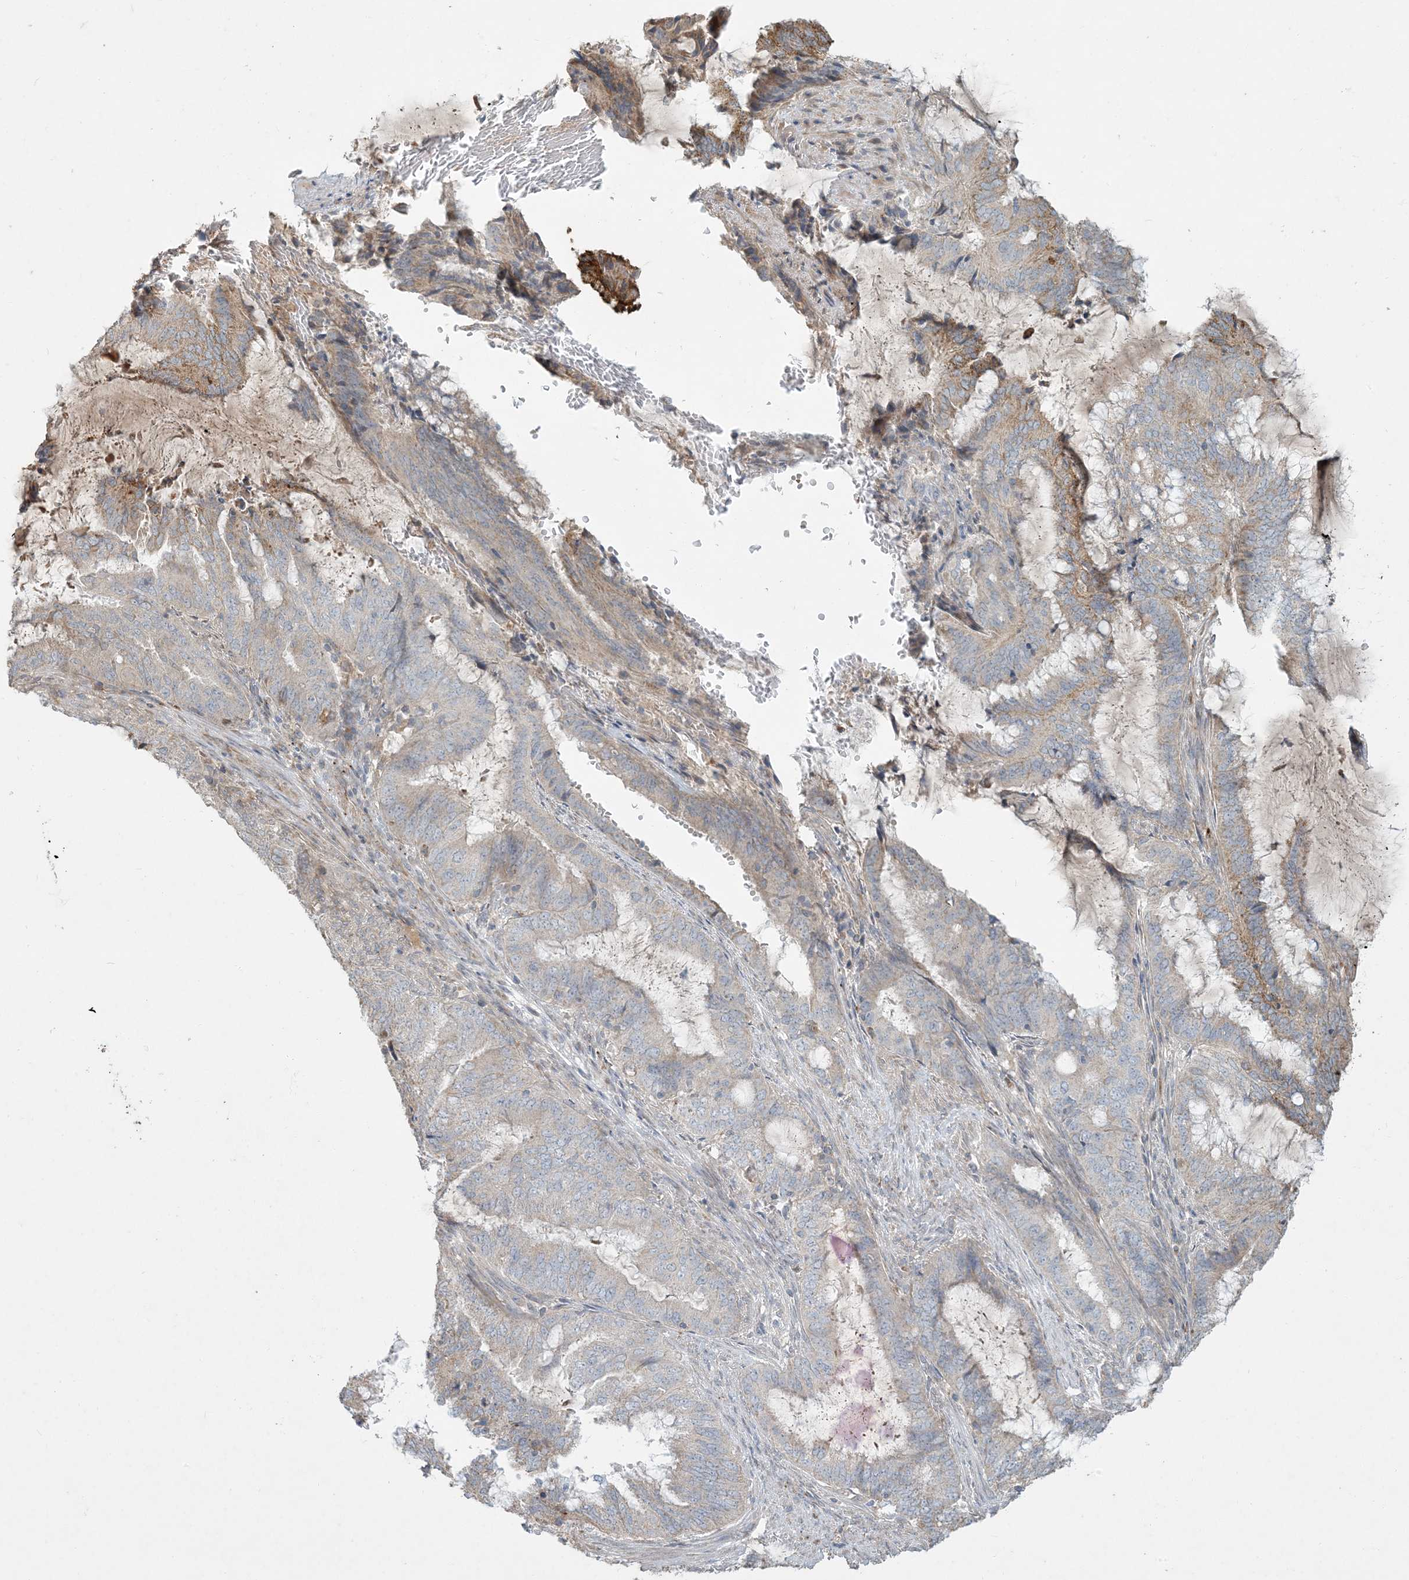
{"staining": {"intensity": "weak", "quantity": "<25%", "location": "cytoplasmic/membranous"}, "tissue": "endometrial cancer", "cell_type": "Tumor cells", "image_type": "cancer", "snomed": [{"axis": "morphology", "description": "Adenocarcinoma, NOS"}, {"axis": "topography", "description": "Endometrium"}], "caption": "Tumor cells show no significant protein positivity in adenocarcinoma (endometrial).", "gene": "LTN1", "patient": {"sex": "female", "age": 51}}